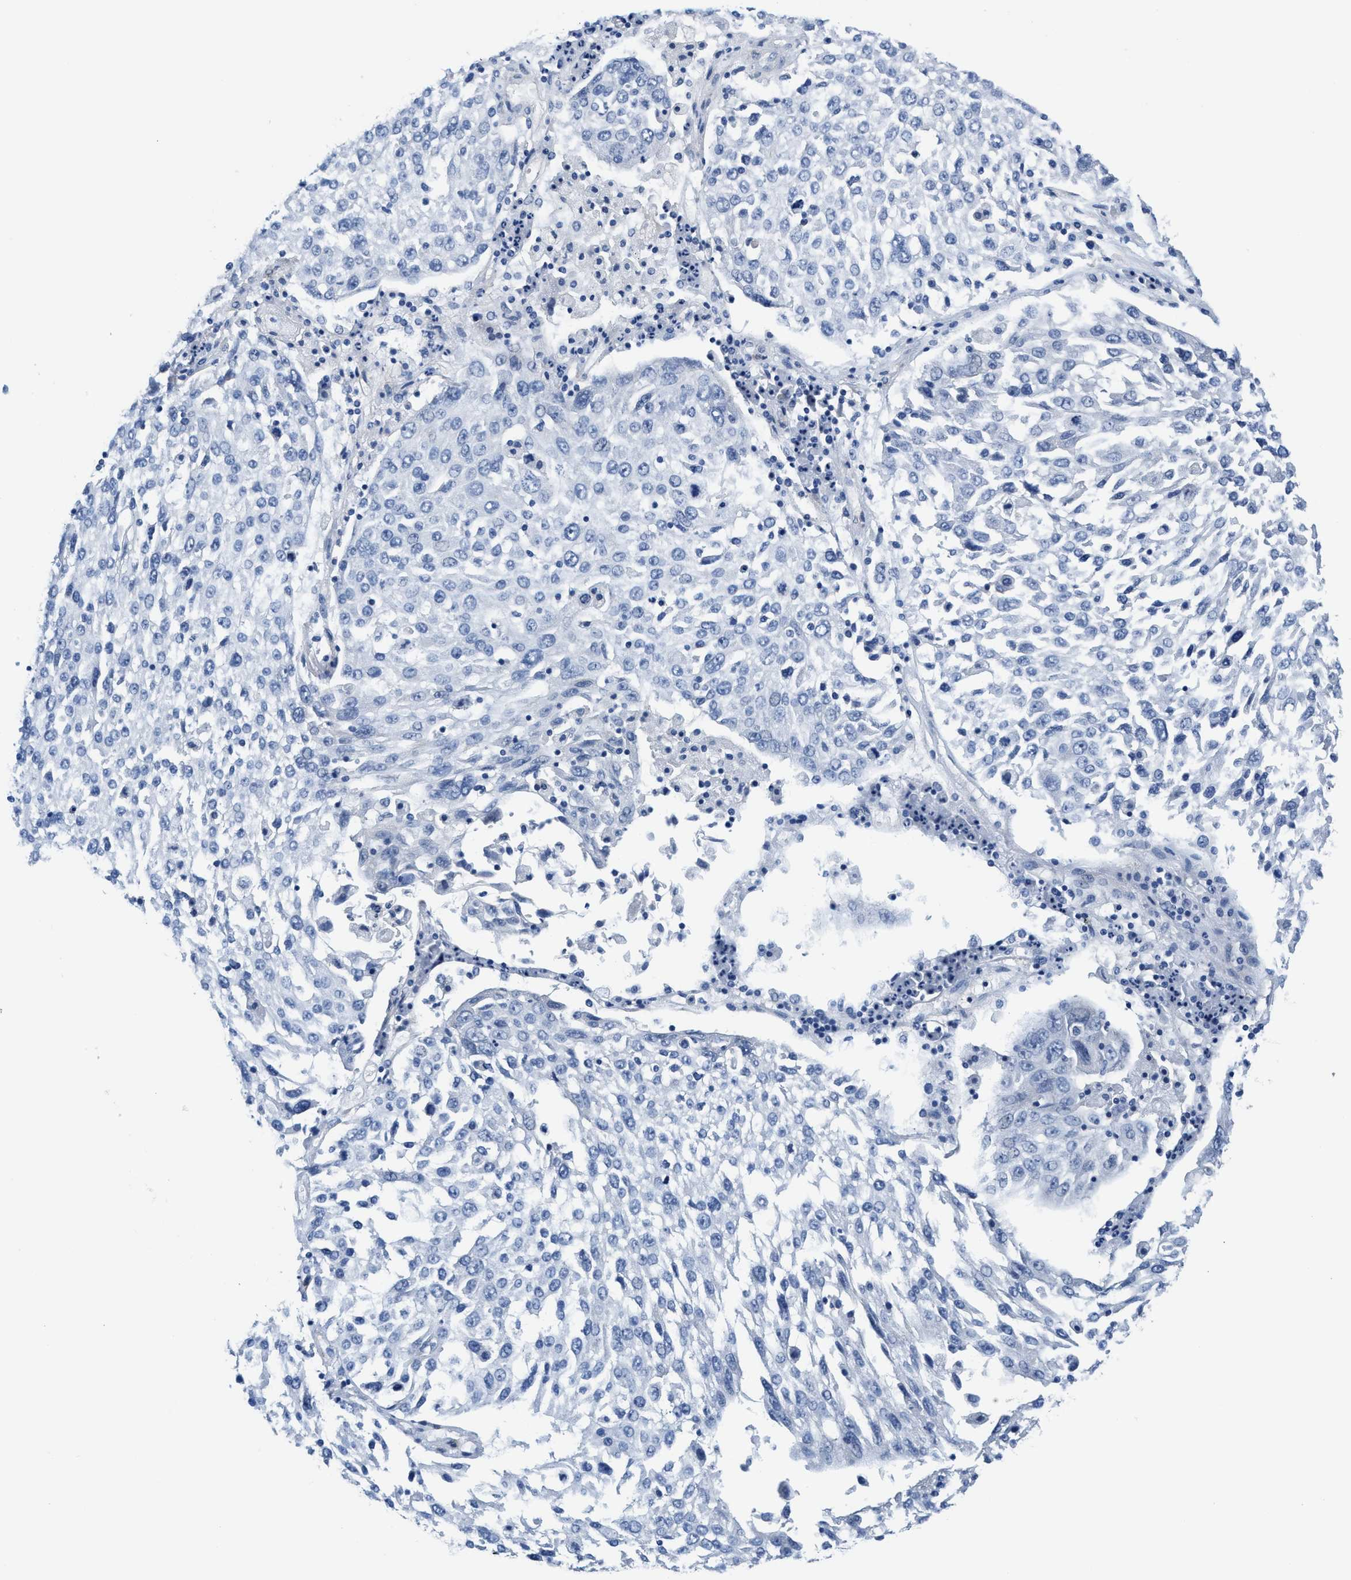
{"staining": {"intensity": "negative", "quantity": "none", "location": "none"}, "tissue": "lung cancer", "cell_type": "Tumor cells", "image_type": "cancer", "snomed": [{"axis": "morphology", "description": "Squamous cell carcinoma, NOS"}, {"axis": "topography", "description": "Lung"}], "caption": "The immunohistochemistry (IHC) image has no significant positivity in tumor cells of lung cancer (squamous cell carcinoma) tissue. (Stains: DAB (3,3'-diaminobenzidine) immunohistochemistry with hematoxylin counter stain, Microscopy: brightfield microscopy at high magnification).", "gene": "DSCAM", "patient": {"sex": "male", "age": 65}}